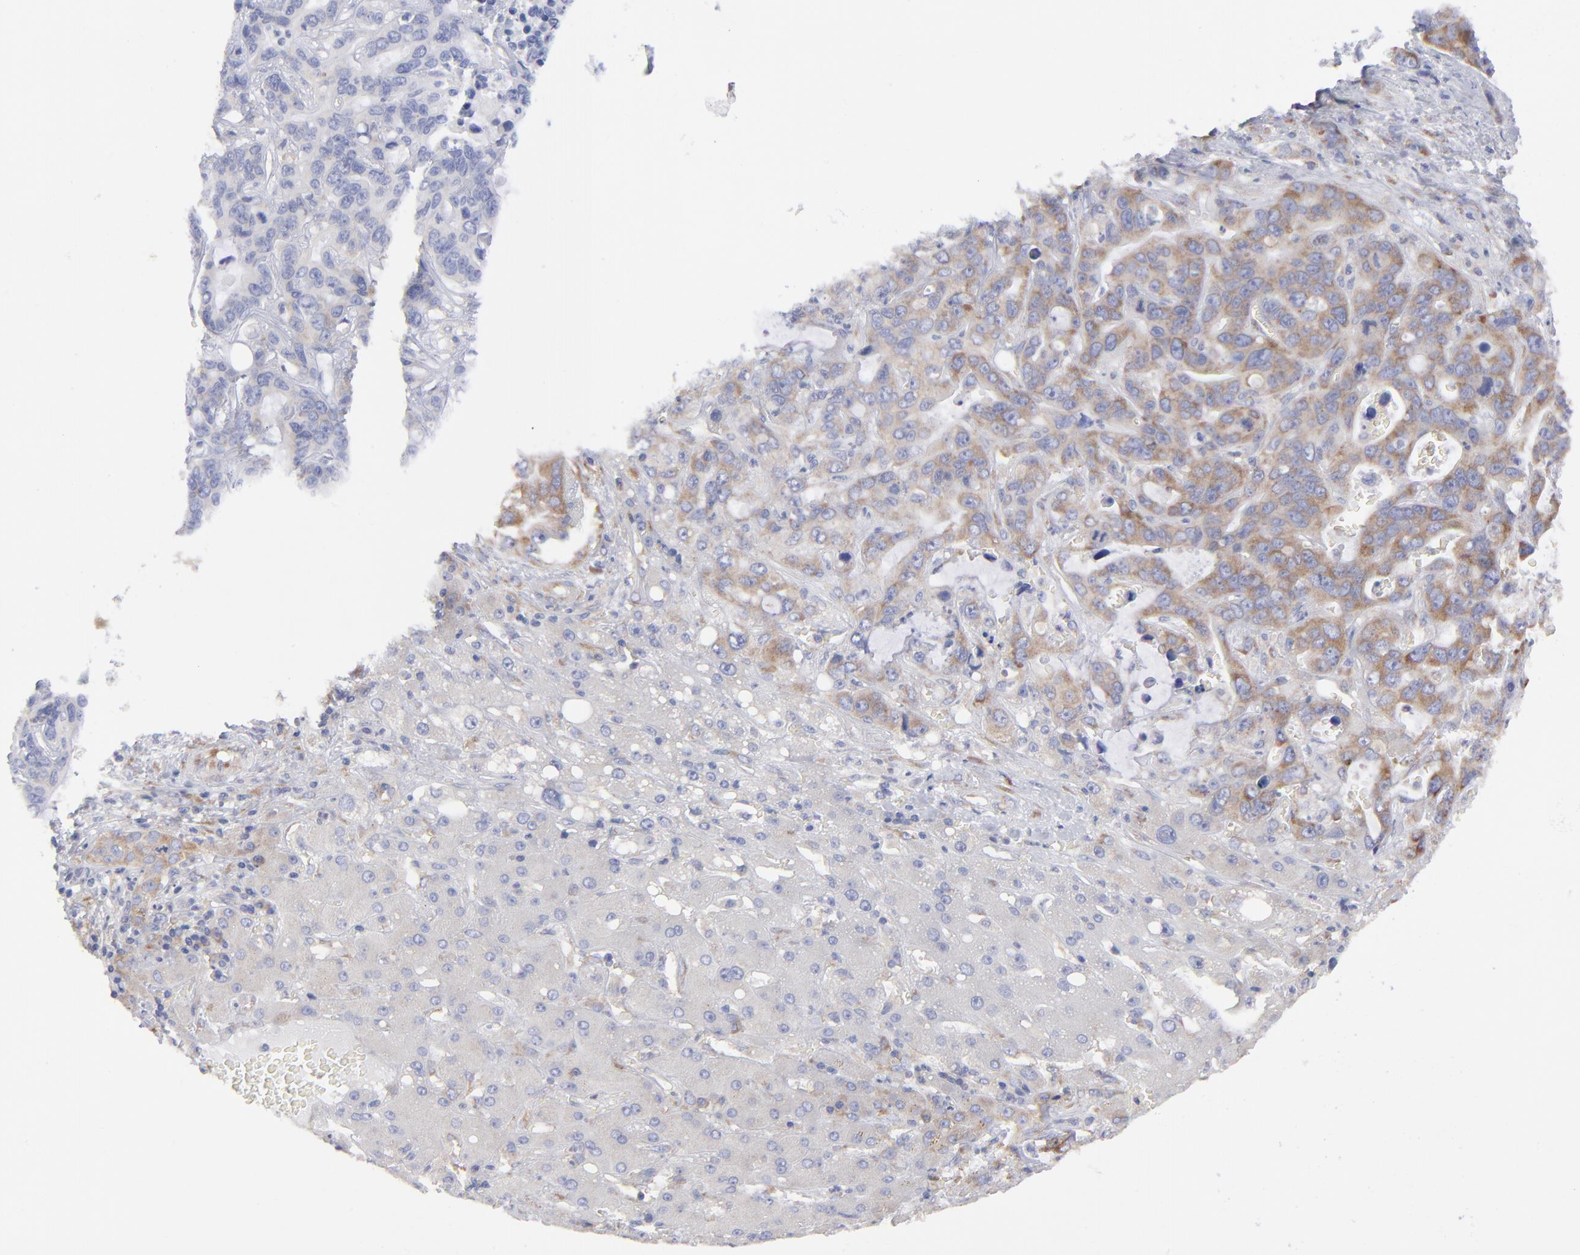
{"staining": {"intensity": "moderate", "quantity": "25%-75%", "location": "cytoplasmic/membranous"}, "tissue": "liver cancer", "cell_type": "Tumor cells", "image_type": "cancer", "snomed": [{"axis": "morphology", "description": "Cholangiocarcinoma"}, {"axis": "topography", "description": "Liver"}], "caption": "Protein positivity by IHC exhibits moderate cytoplasmic/membranous expression in approximately 25%-75% of tumor cells in cholangiocarcinoma (liver). (Brightfield microscopy of DAB IHC at high magnification).", "gene": "EIF2AK2", "patient": {"sex": "female", "age": 65}}